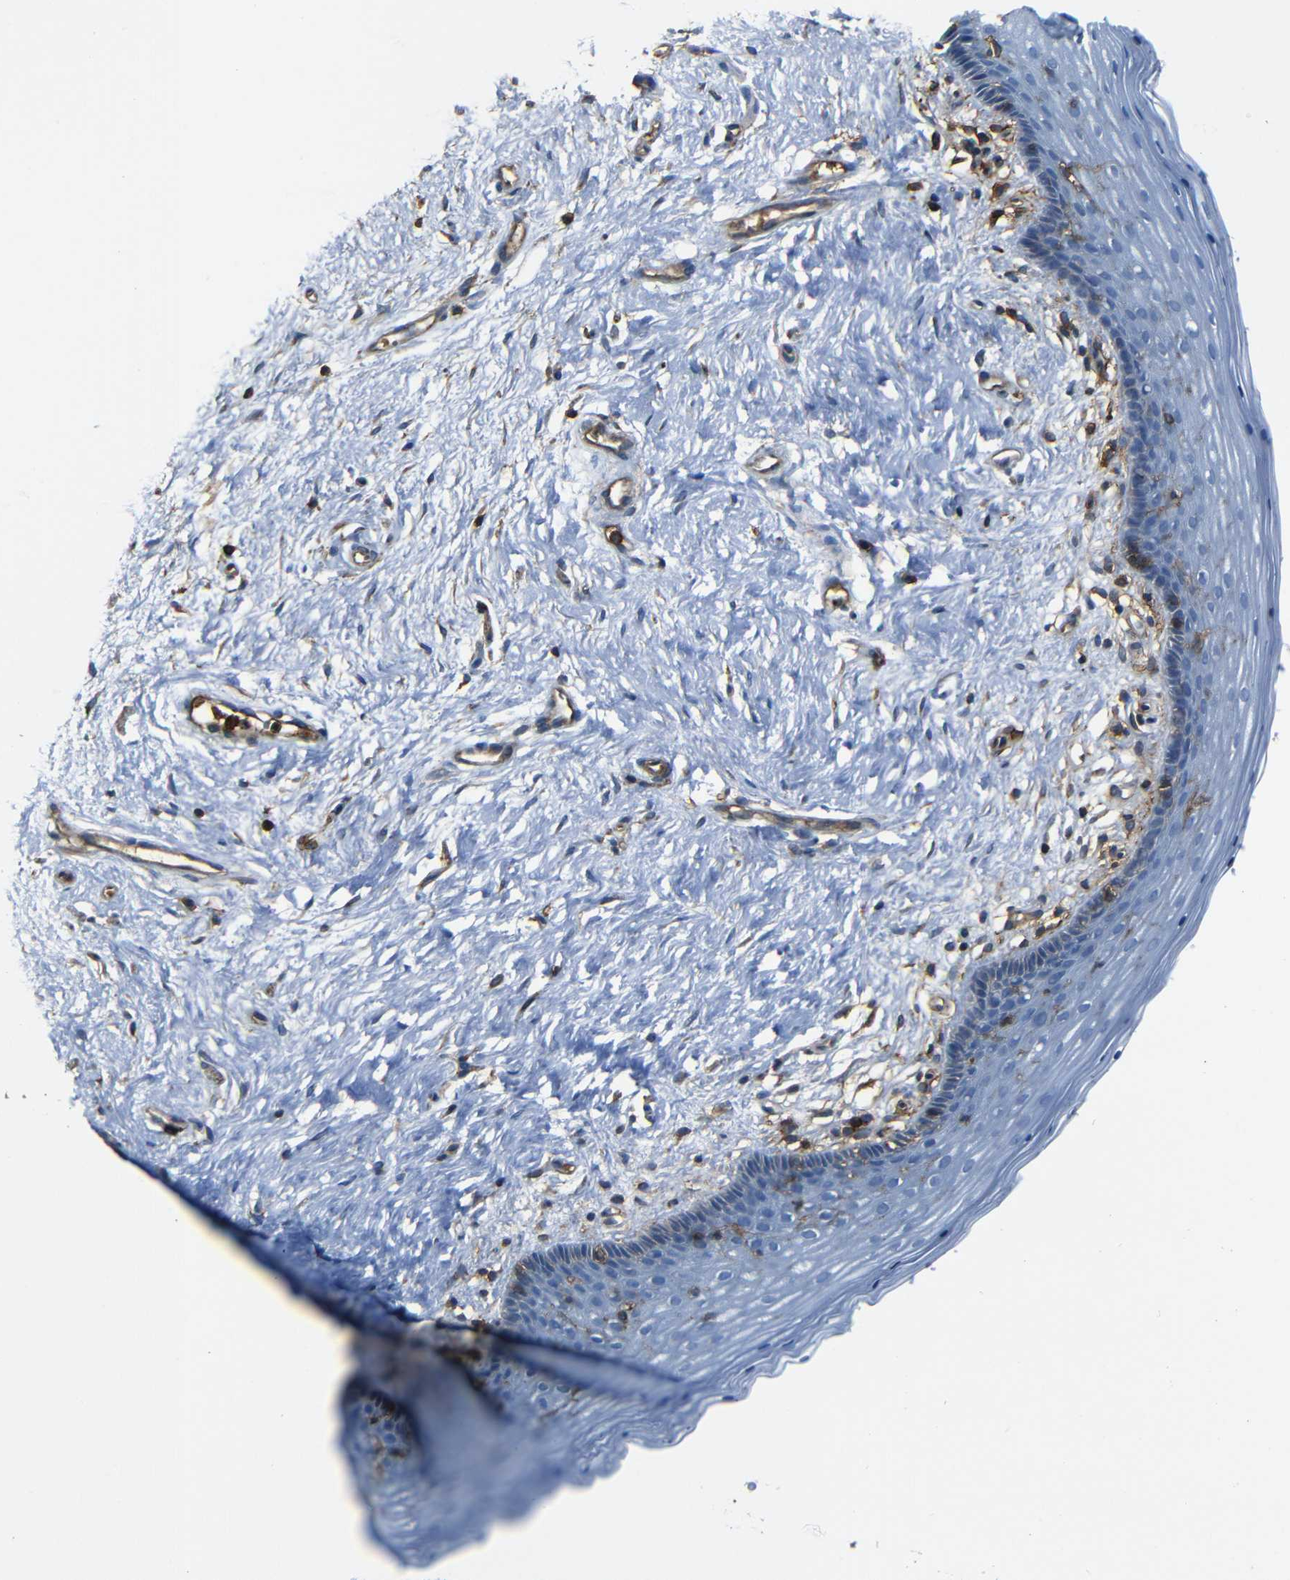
{"staining": {"intensity": "negative", "quantity": "none", "location": "none"}, "tissue": "vagina", "cell_type": "Squamous epithelial cells", "image_type": "normal", "snomed": [{"axis": "morphology", "description": "Normal tissue, NOS"}, {"axis": "topography", "description": "Vagina"}], "caption": "Immunohistochemical staining of unremarkable vagina demonstrates no significant staining in squamous epithelial cells.", "gene": "ADGRE5", "patient": {"sex": "female", "age": 44}}